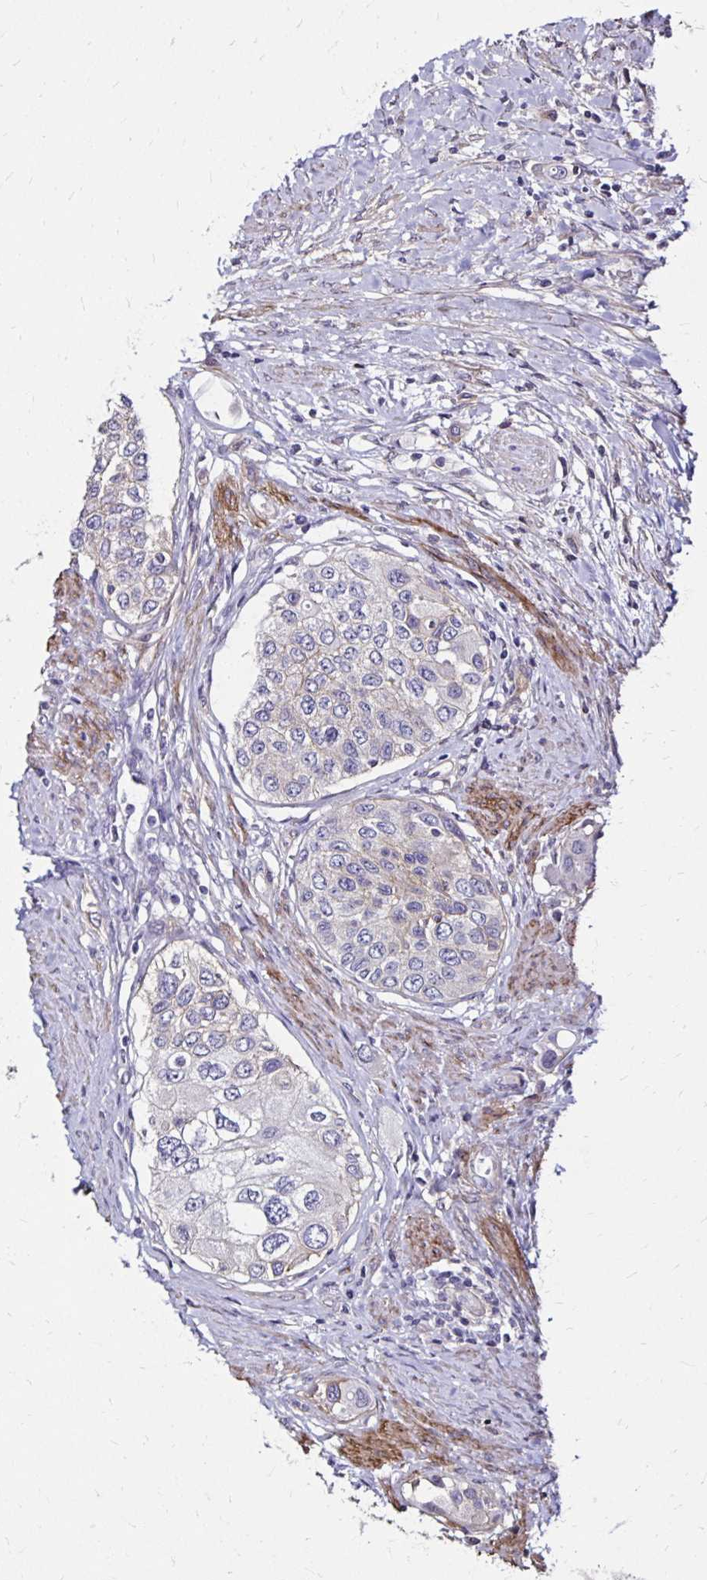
{"staining": {"intensity": "negative", "quantity": "none", "location": "none"}, "tissue": "urothelial cancer", "cell_type": "Tumor cells", "image_type": "cancer", "snomed": [{"axis": "morphology", "description": "Urothelial carcinoma, High grade"}, {"axis": "topography", "description": "Urinary bladder"}], "caption": "Tumor cells show no significant positivity in high-grade urothelial carcinoma. The staining was performed using DAB (3,3'-diaminobenzidine) to visualize the protein expression in brown, while the nuclei were stained in blue with hematoxylin (Magnification: 20x).", "gene": "ITGB1", "patient": {"sex": "female", "age": 56}}